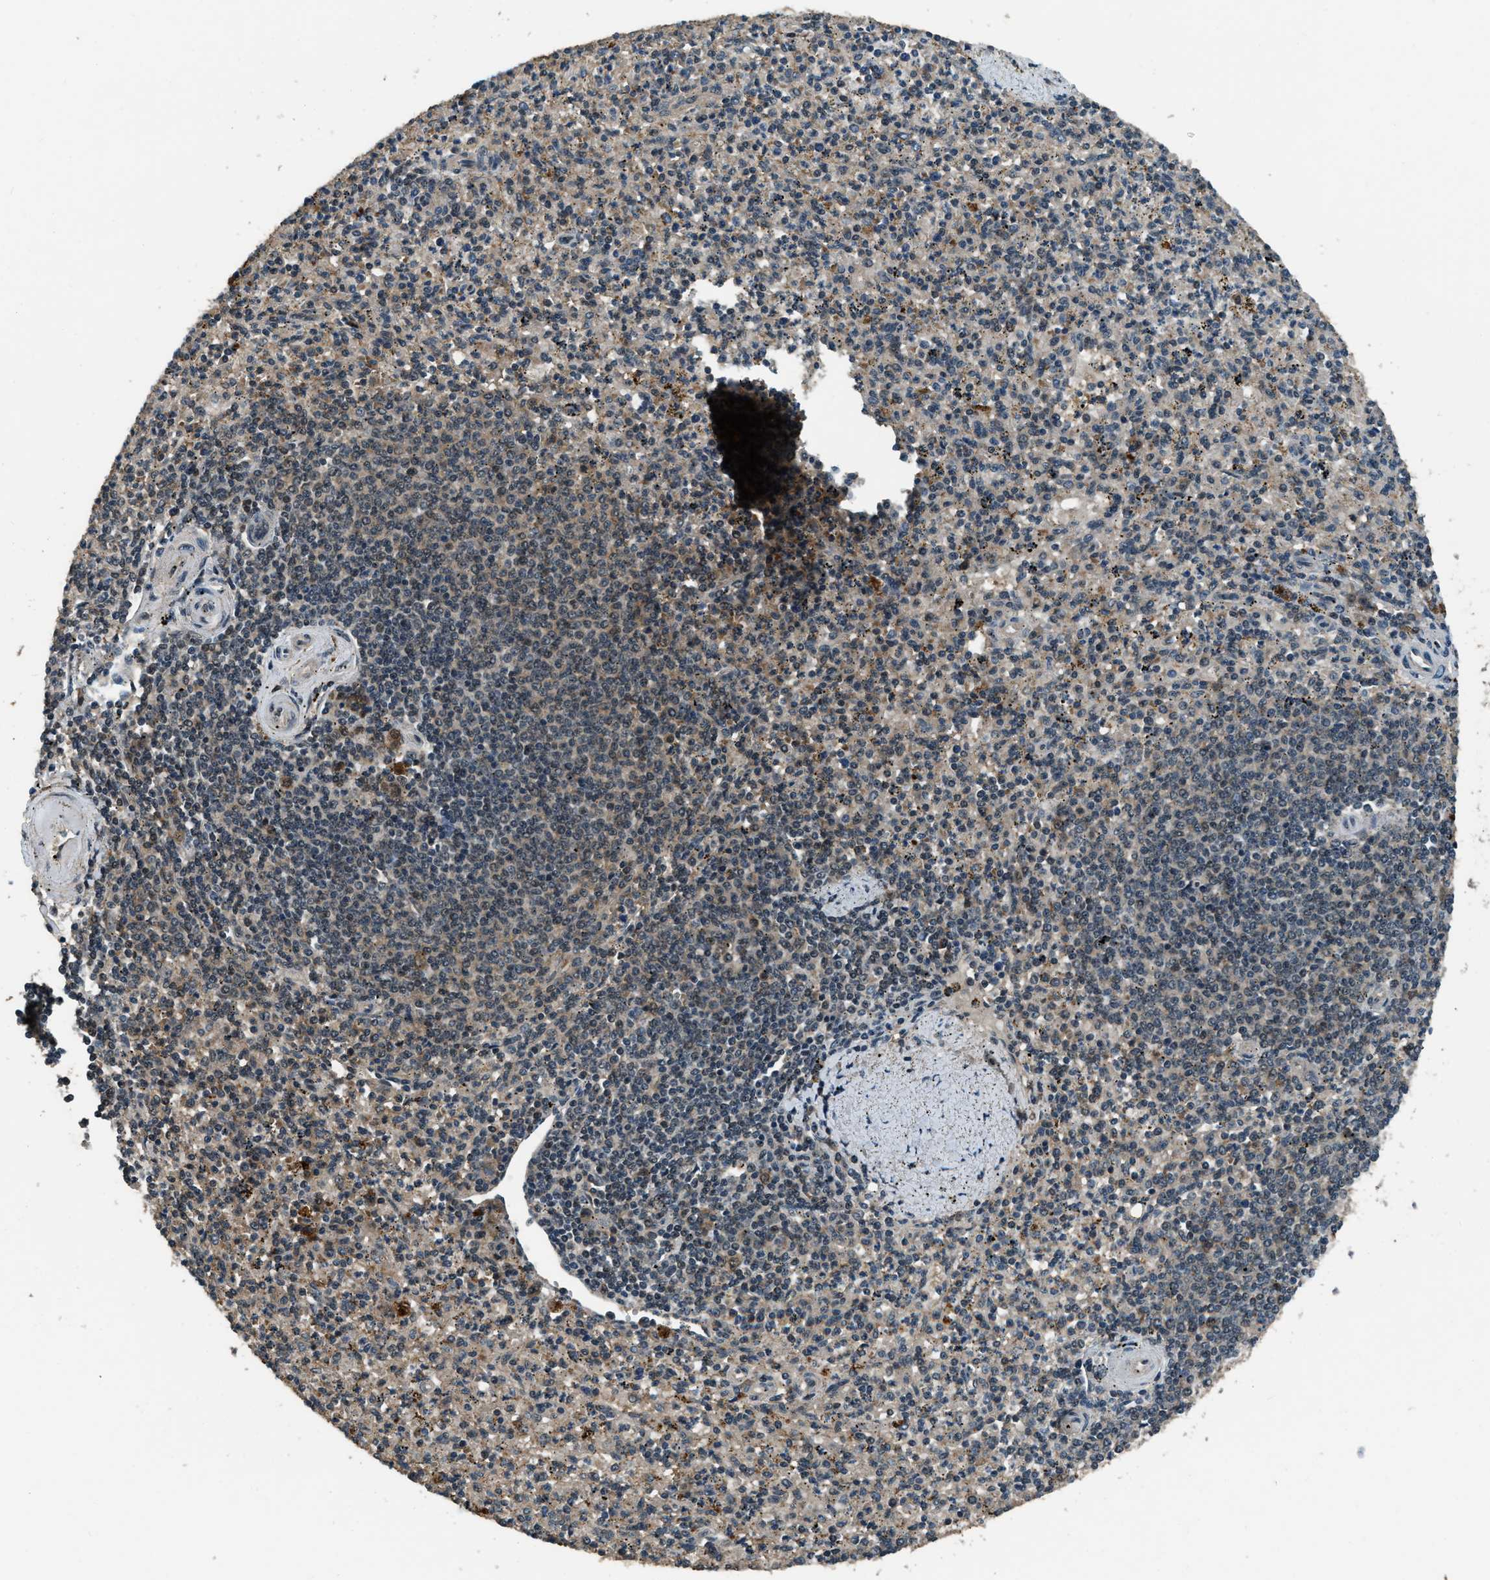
{"staining": {"intensity": "moderate", "quantity": "25%-75%", "location": "cytoplasmic/membranous,nuclear"}, "tissue": "spleen", "cell_type": "Cells in red pulp", "image_type": "normal", "snomed": [{"axis": "morphology", "description": "Normal tissue, NOS"}, {"axis": "topography", "description": "Spleen"}], "caption": "Human spleen stained with a brown dye displays moderate cytoplasmic/membranous,nuclear positive expression in approximately 25%-75% of cells in red pulp.", "gene": "NUDCD3", "patient": {"sex": "male", "age": 72}}